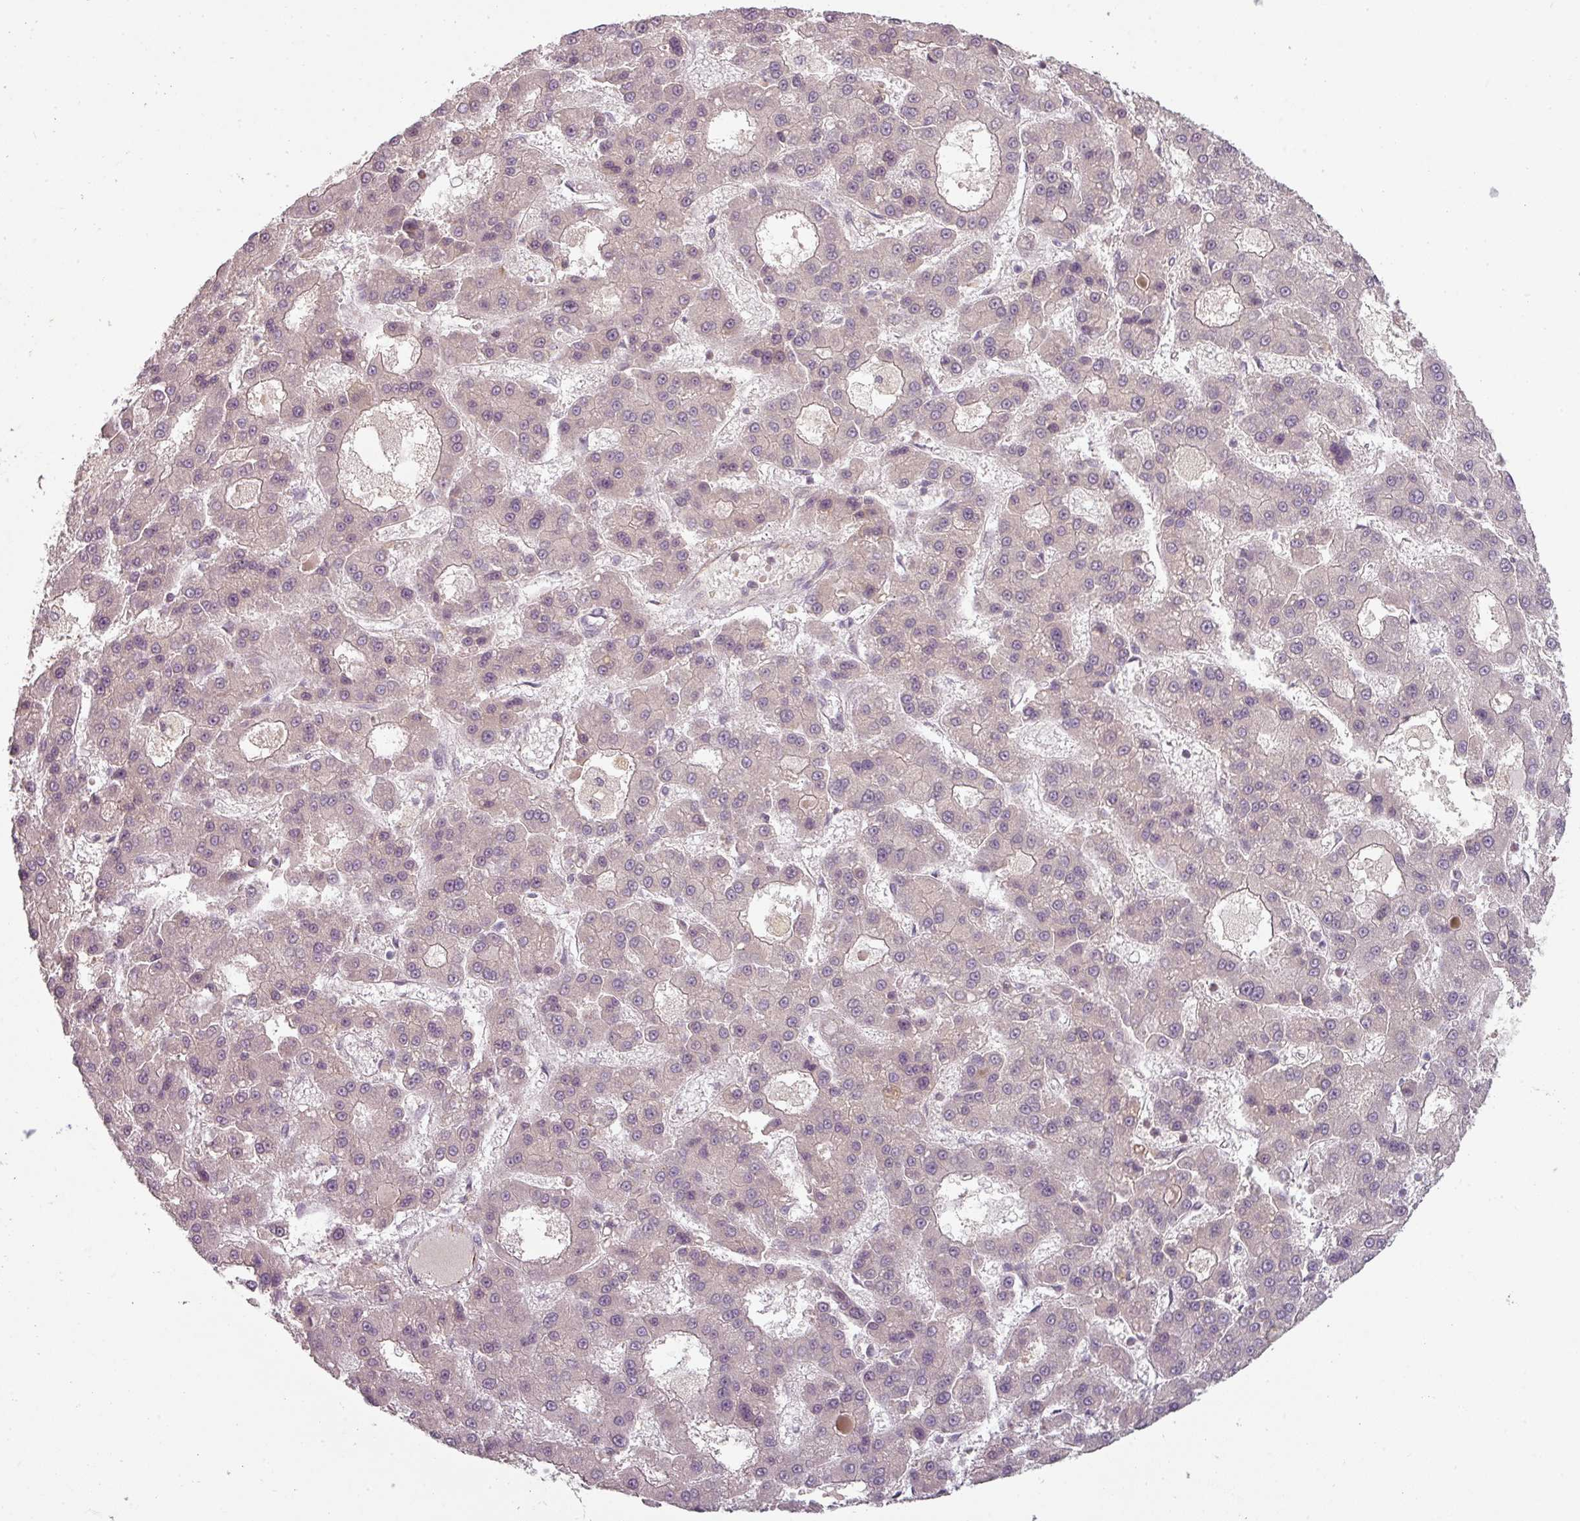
{"staining": {"intensity": "negative", "quantity": "none", "location": "none"}, "tissue": "liver cancer", "cell_type": "Tumor cells", "image_type": "cancer", "snomed": [{"axis": "morphology", "description": "Carcinoma, Hepatocellular, NOS"}, {"axis": "topography", "description": "Liver"}], "caption": "Tumor cells show no significant positivity in liver cancer.", "gene": "SLC16A9", "patient": {"sex": "male", "age": 70}}